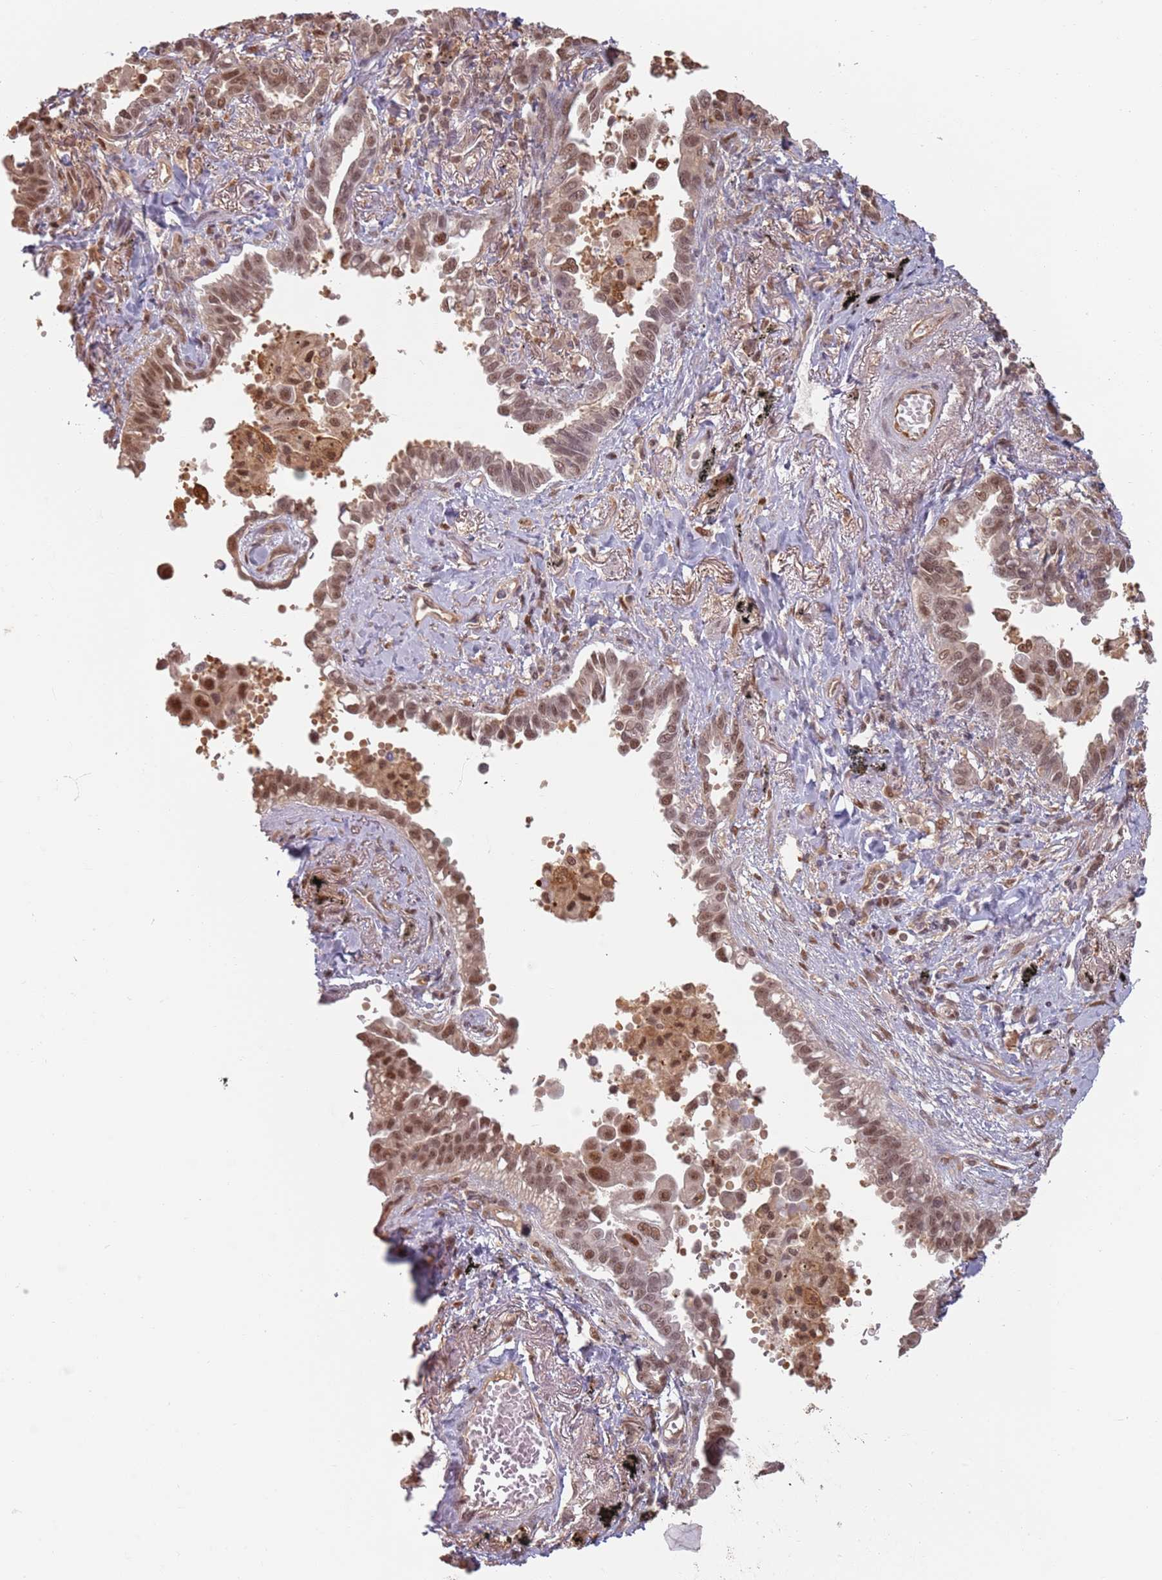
{"staining": {"intensity": "moderate", "quantity": ">75%", "location": "nuclear"}, "tissue": "lung cancer", "cell_type": "Tumor cells", "image_type": "cancer", "snomed": [{"axis": "morphology", "description": "Adenocarcinoma, NOS"}, {"axis": "topography", "description": "Lung"}], "caption": "The photomicrograph reveals staining of adenocarcinoma (lung), revealing moderate nuclear protein expression (brown color) within tumor cells.", "gene": "PLSCR5", "patient": {"sex": "male", "age": 67}}